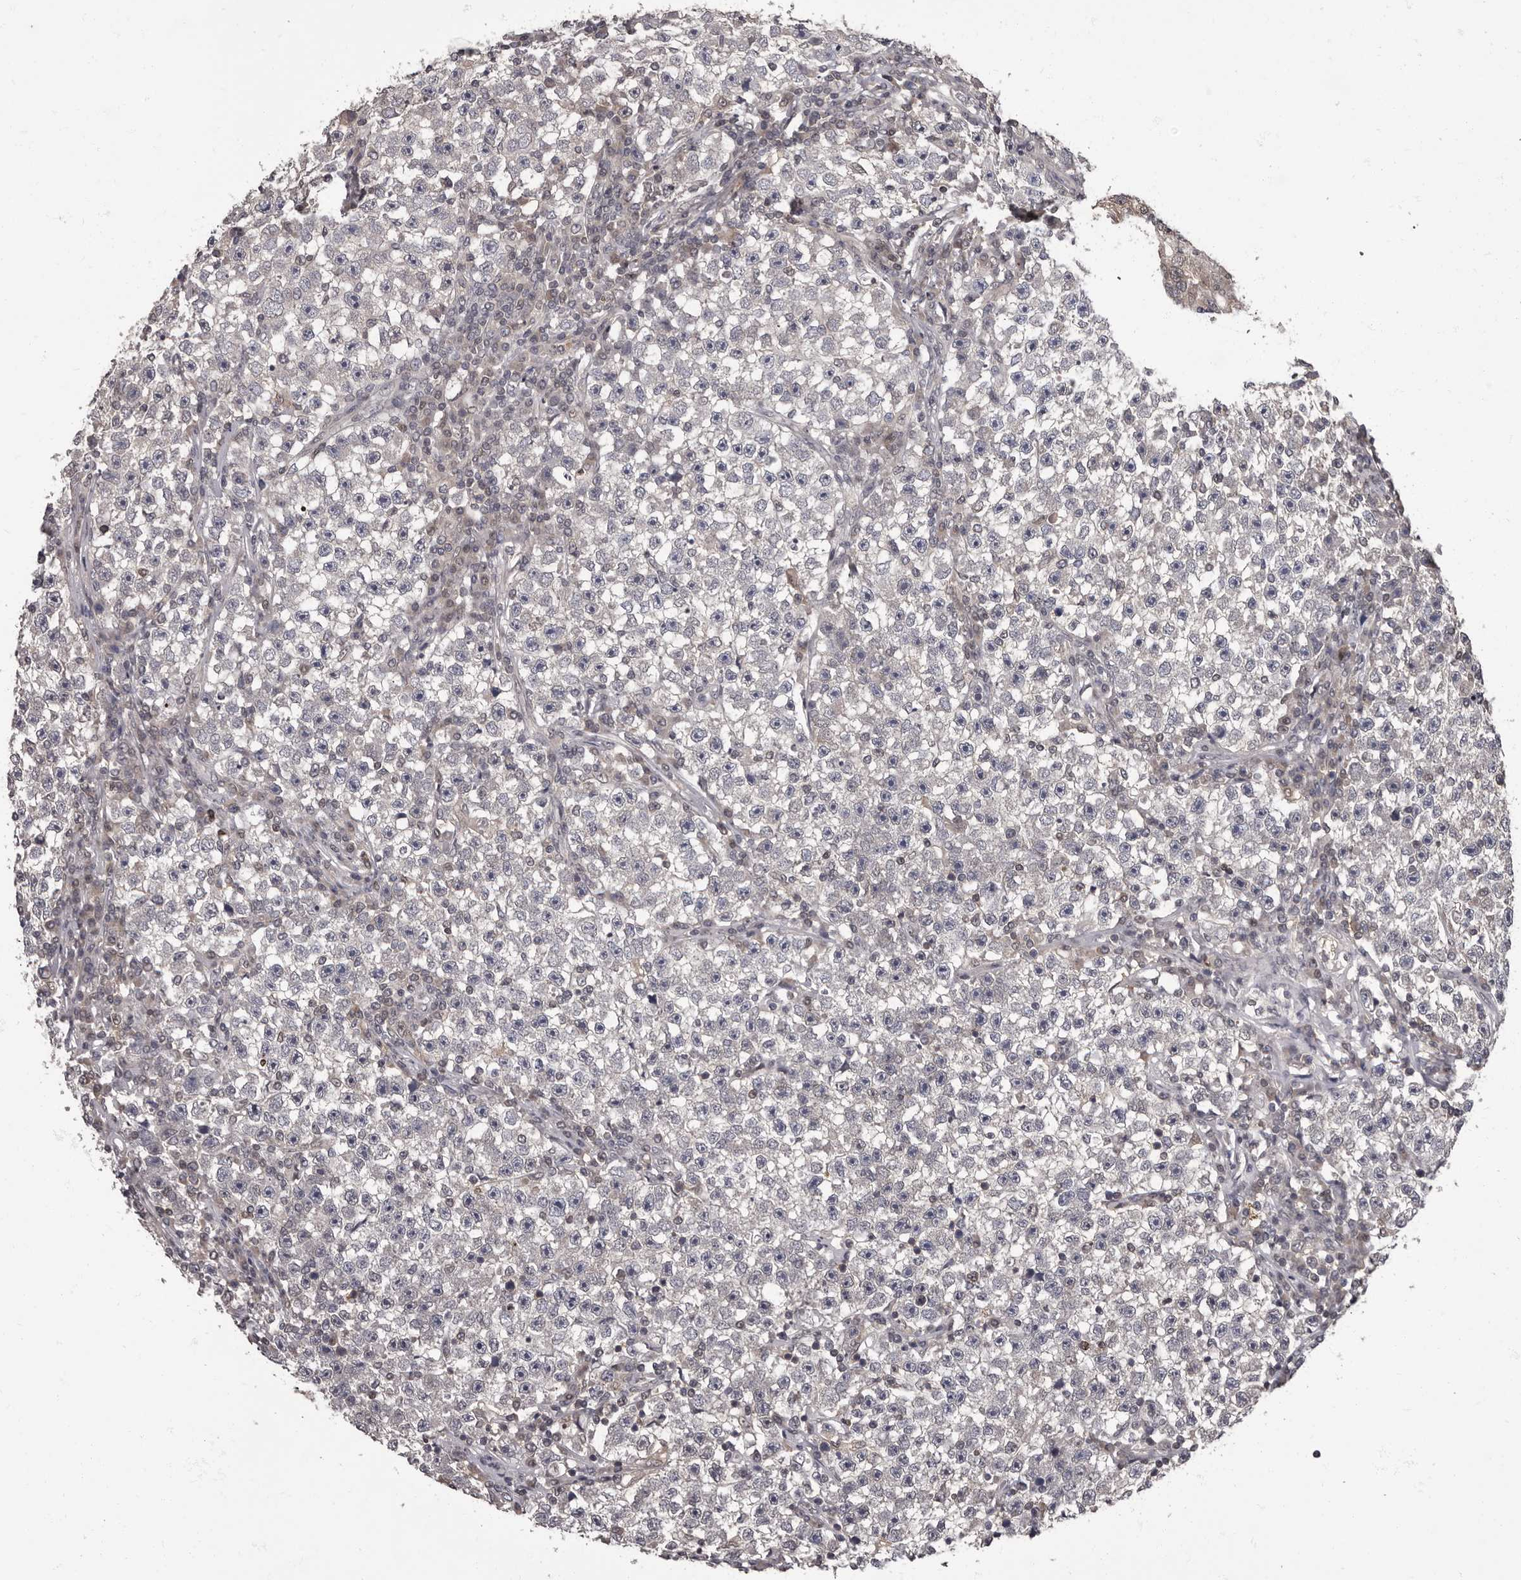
{"staining": {"intensity": "negative", "quantity": "none", "location": "none"}, "tissue": "testis cancer", "cell_type": "Tumor cells", "image_type": "cancer", "snomed": [{"axis": "morphology", "description": "Seminoma, NOS"}, {"axis": "topography", "description": "Testis"}], "caption": "Testis cancer (seminoma) was stained to show a protein in brown. There is no significant positivity in tumor cells.", "gene": "C1orf50", "patient": {"sex": "male", "age": 22}}